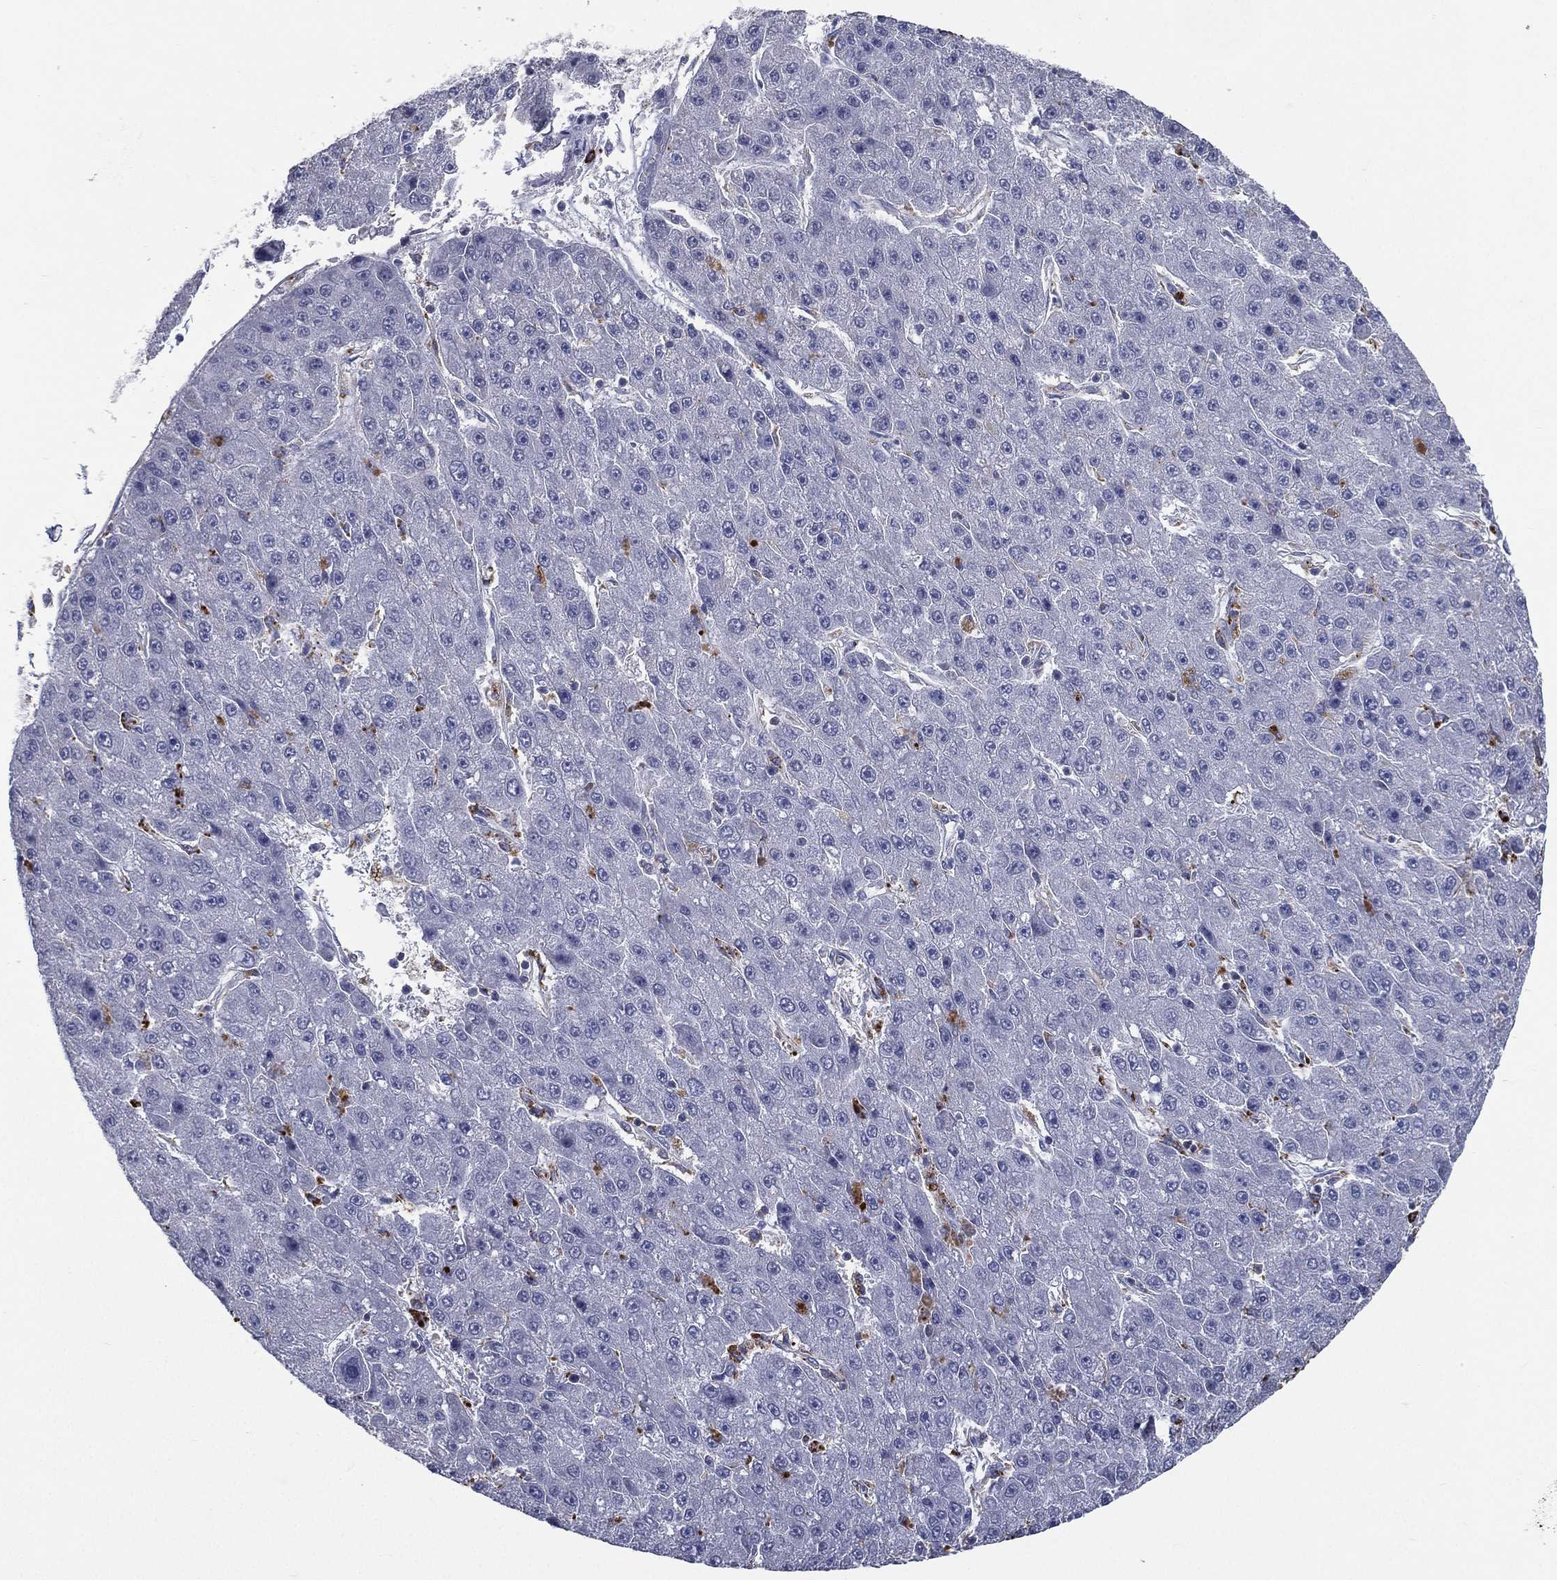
{"staining": {"intensity": "negative", "quantity": "none", "location": "none"}, "tissue": "liver cancer", "cell_type": "Tumor cells", "image_type": "cancer", "snomed": [{"axis": "morphology", "description": "Carcinoma, Hepatocellular, NOS"}, {"axis": "topography", "description": "Liver"}], "caption": "The micrograph reveals no significant expression in tumor cells of liver cancer.", "gene": "EVI2B", "patient": {"sex": "male", "age": 67}}